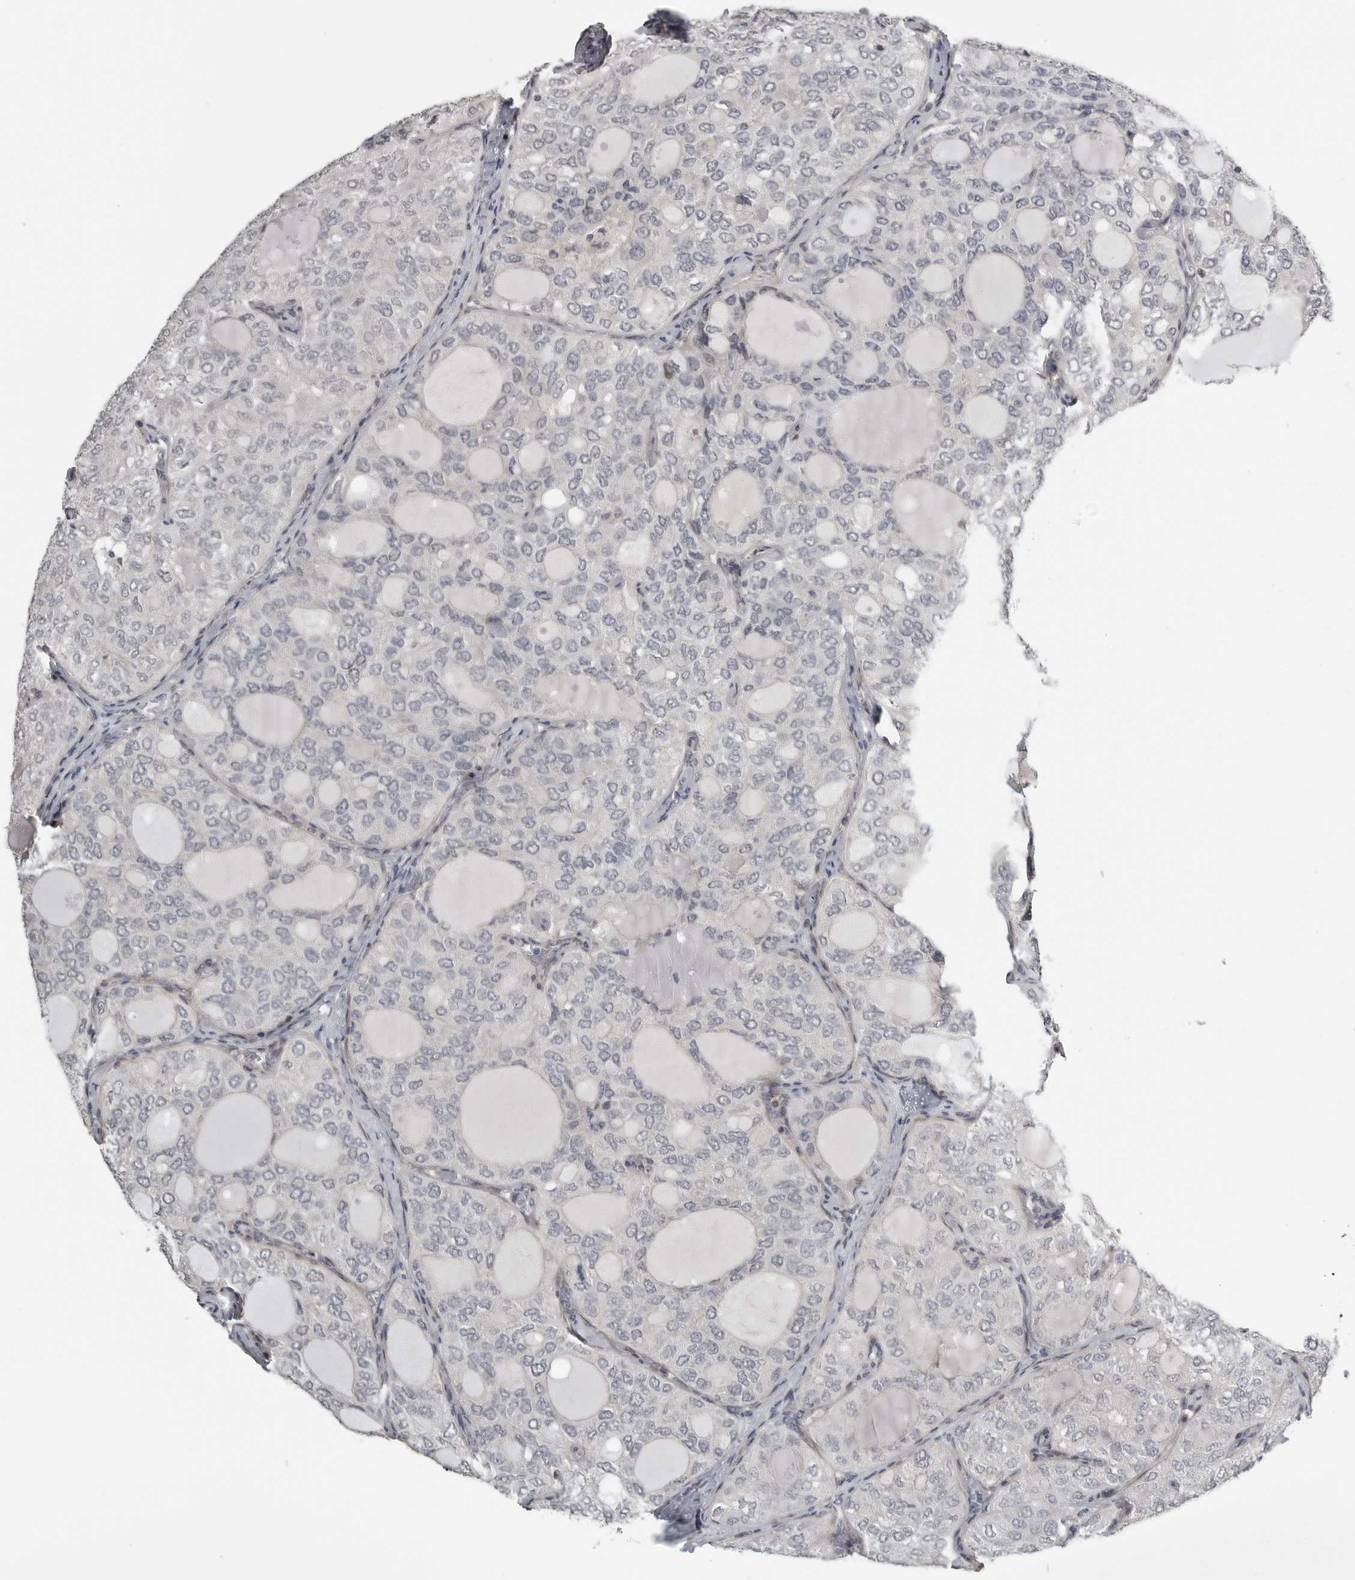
{"staining": {"intensity": "negative", "quantity": "none", "location": "none"}, "tissue": "thyroid cancer", "cell_type": "Tumor cells", "image_type": "cancer", "snomed": [{"axis": "morphology", "description": "Follicular adenoma carcinoma, NOS"}, {"axis": "topography", "description": "Thyroid gland"}], "caption": "IHC image of neoplastic tissue: human thyroid cancer (follicular adenoma carcinoma) stained with DAB shows no significant protein expression in tumor cells.", "gene": "PRRX2", "patient": {"sex": "male", "age": 75}}